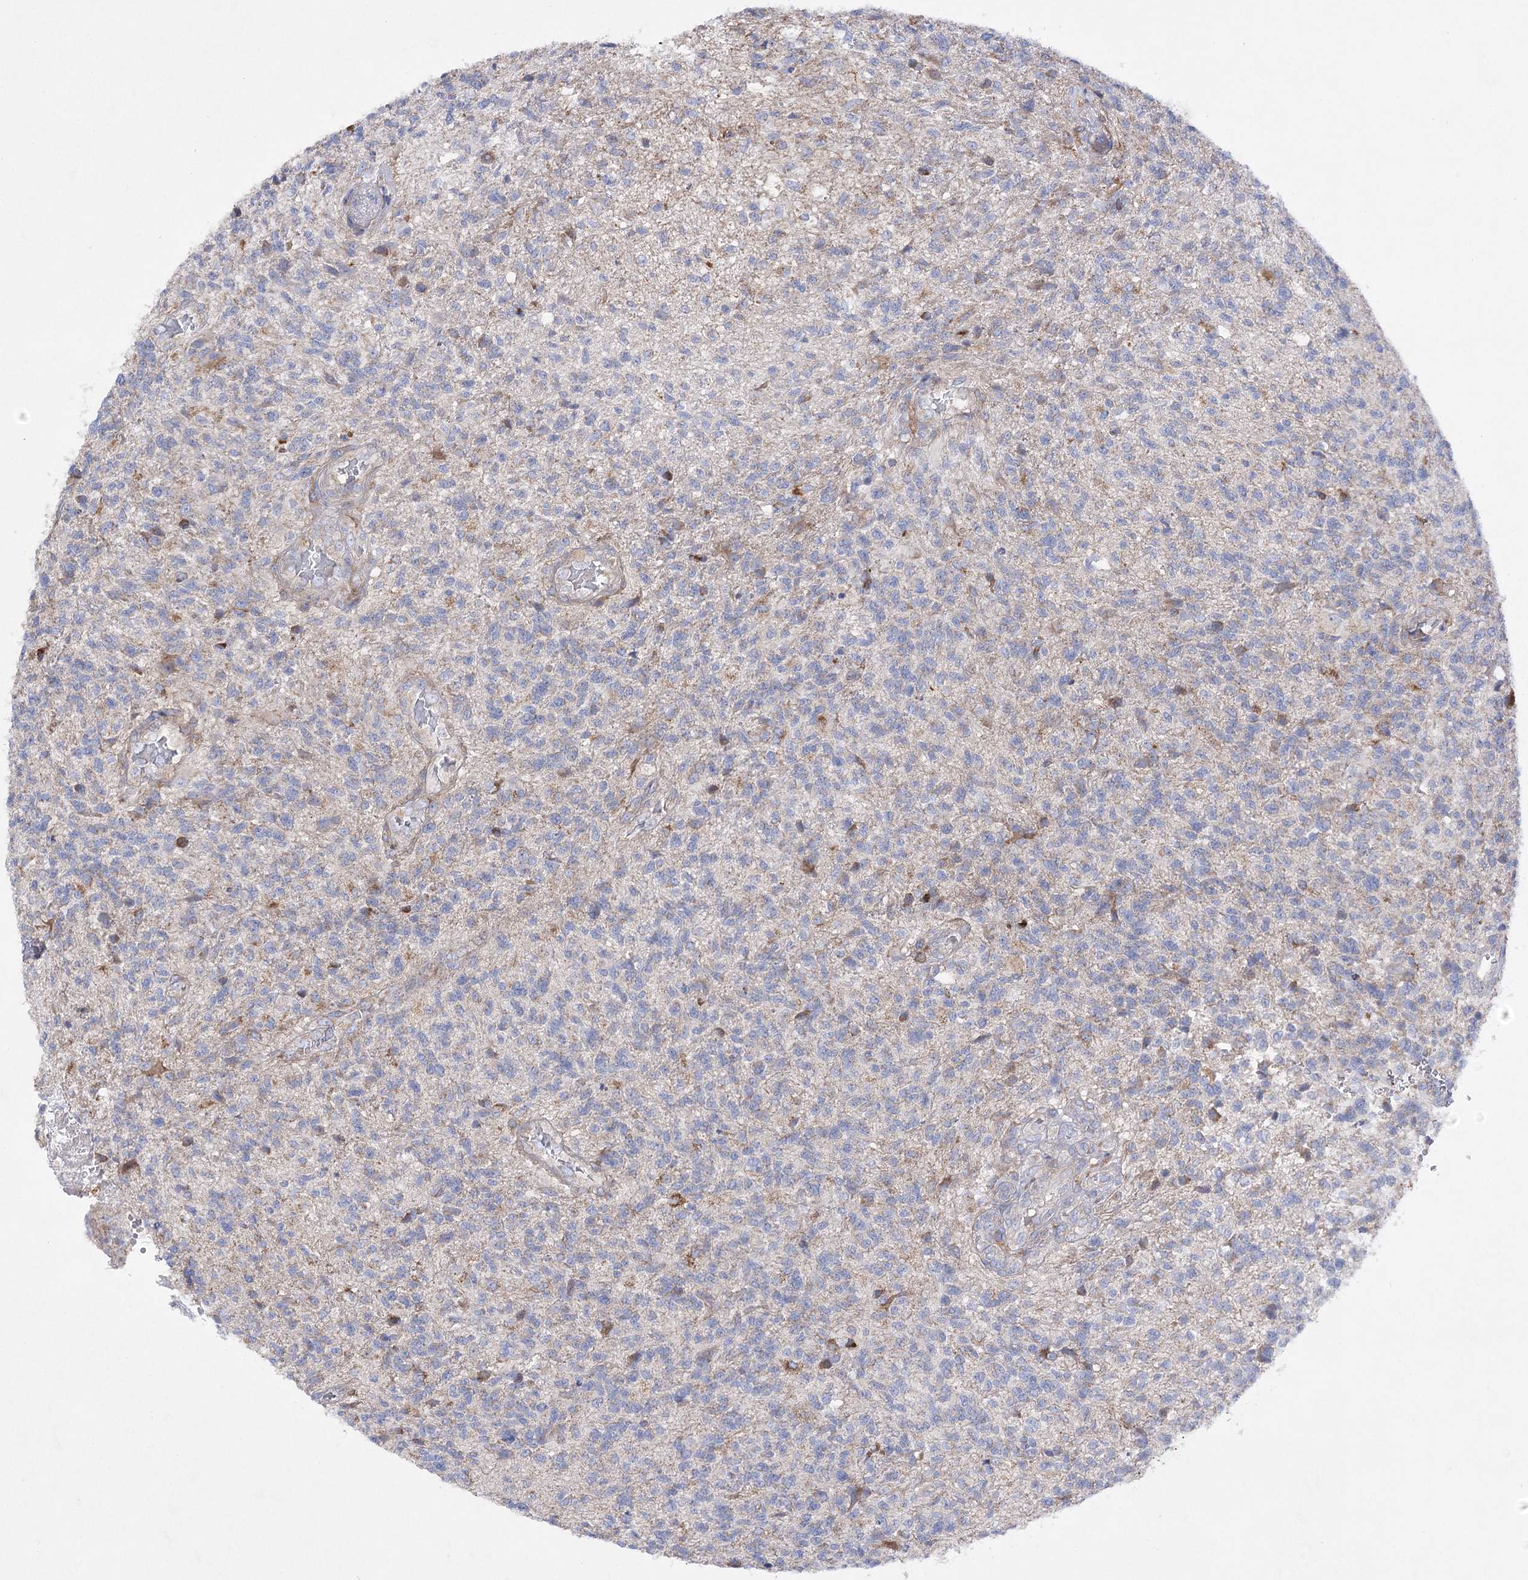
{"staining": {"intensity": "negative", "quantity": "none", "location": "none"}, "tissue": "glioma", "cell_type": "Tumor cells", "image_type": "cancer", "snomed": [{"axis": "morphology", "description": "Glioma, malignant, High grade"}, {"axis": "topography", "description": "Brain"}], "caption": "There is no significant expression in tumor cells of malignant glioma (high-grade).", "gene": "COX15", "patient": {"sex": "male", "age": 56}}